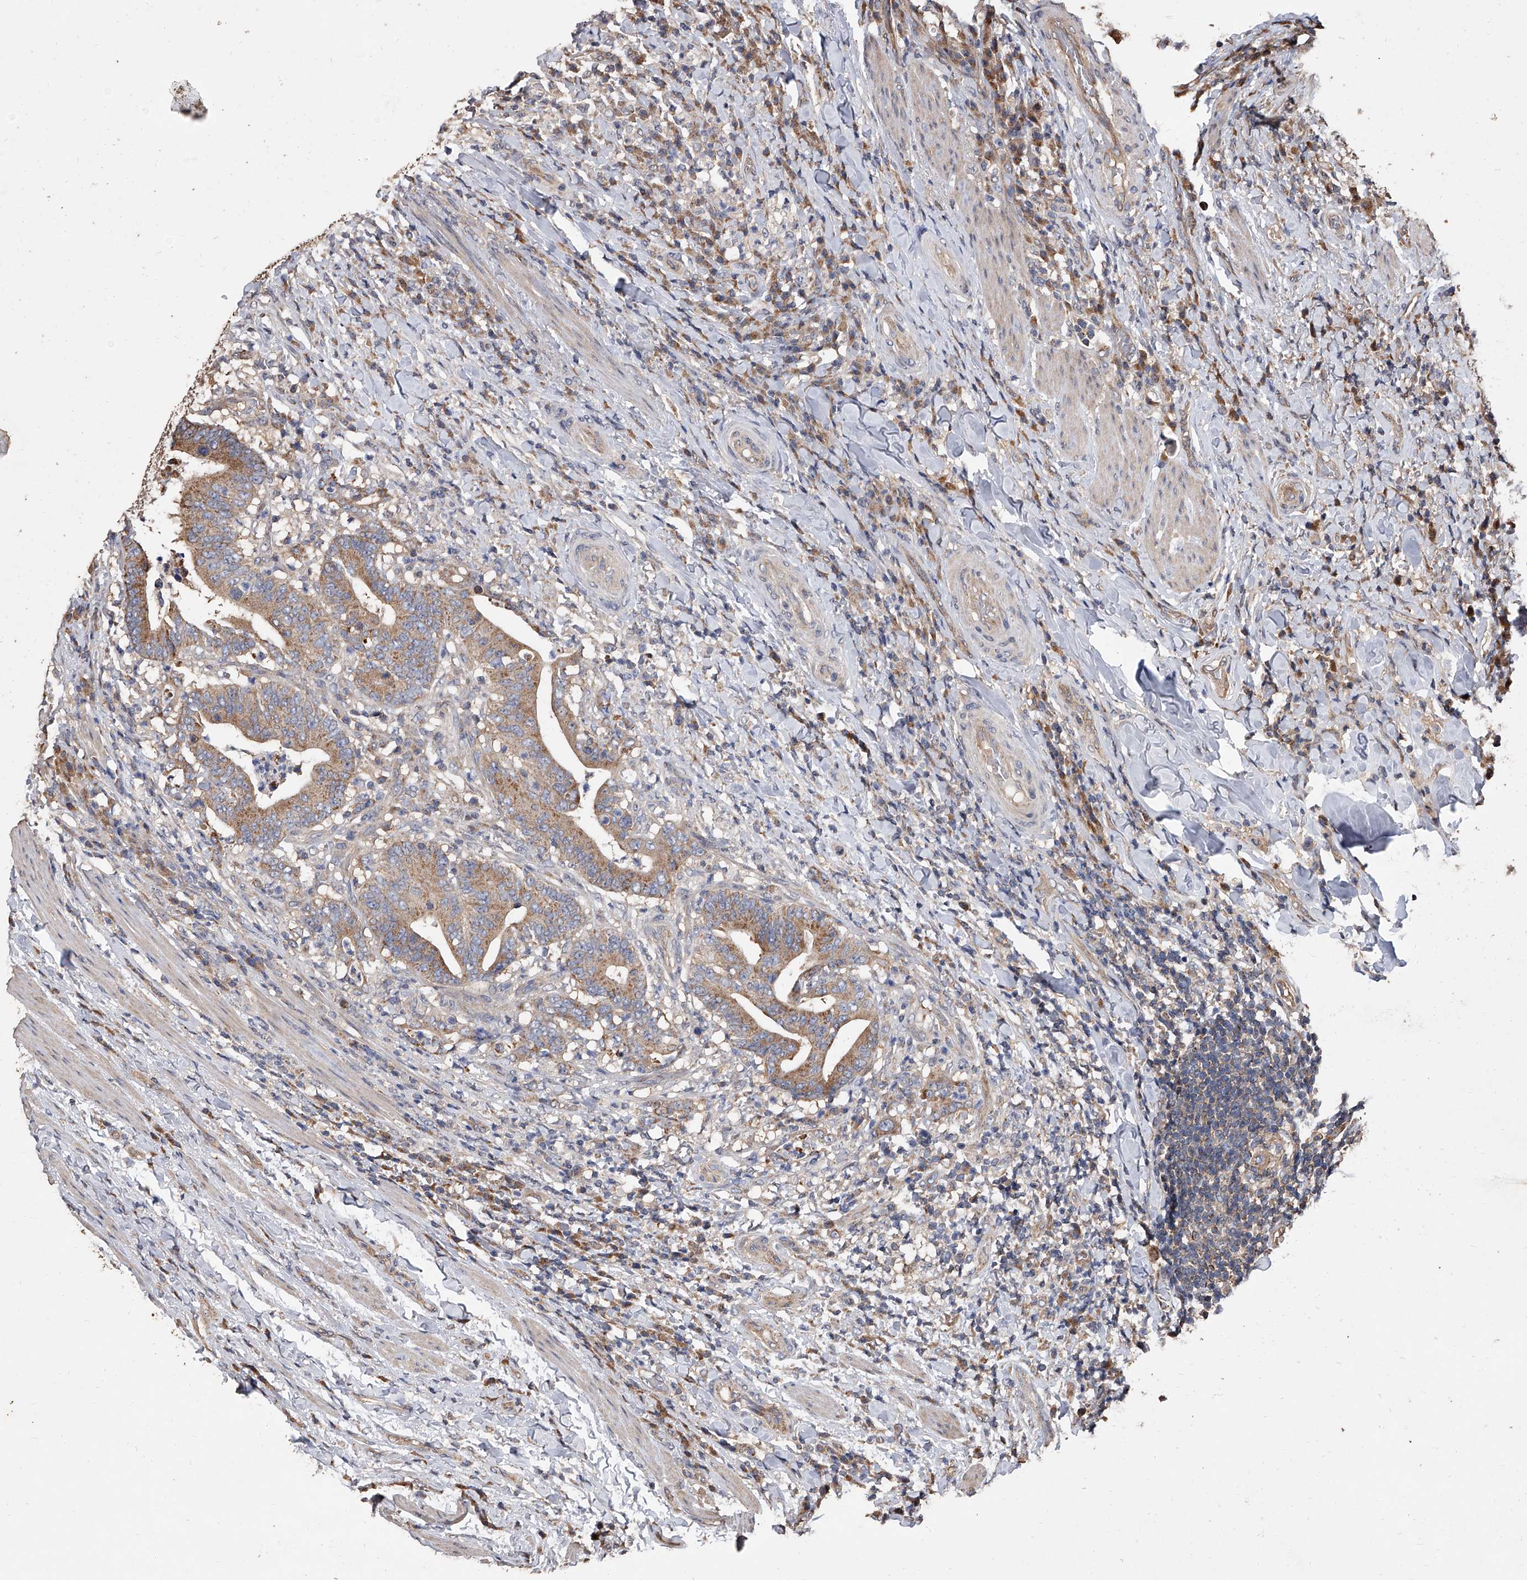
{"staining": {"intensity": "moderate", "quantity": ">75%", "location": "cytoplasmic/membranous"}, "tissue": "colorectal cancer", "cell_type": "Tumor cells", "image_type": "cancer", "snomed": [{"axis": "morphology", "description": "Adenocarcinoma, NOS"}, {"axis": "topography", "description": "Colon"}], "caption": "Protein analysis of adenocarcinoma (colorectal) tissue shows moderate cytoplasmic/membranous positivity in approximately >75% of tumor cells. The staining was performed using DAB (3,3'-diaminobenzidine) to visualize the protein expression in brown, while the nuclei were stained in blue with hematoxylin (Magnification: 20x).", "gene": "LTV1", "patient": {"sex": "female", "age": 66}}